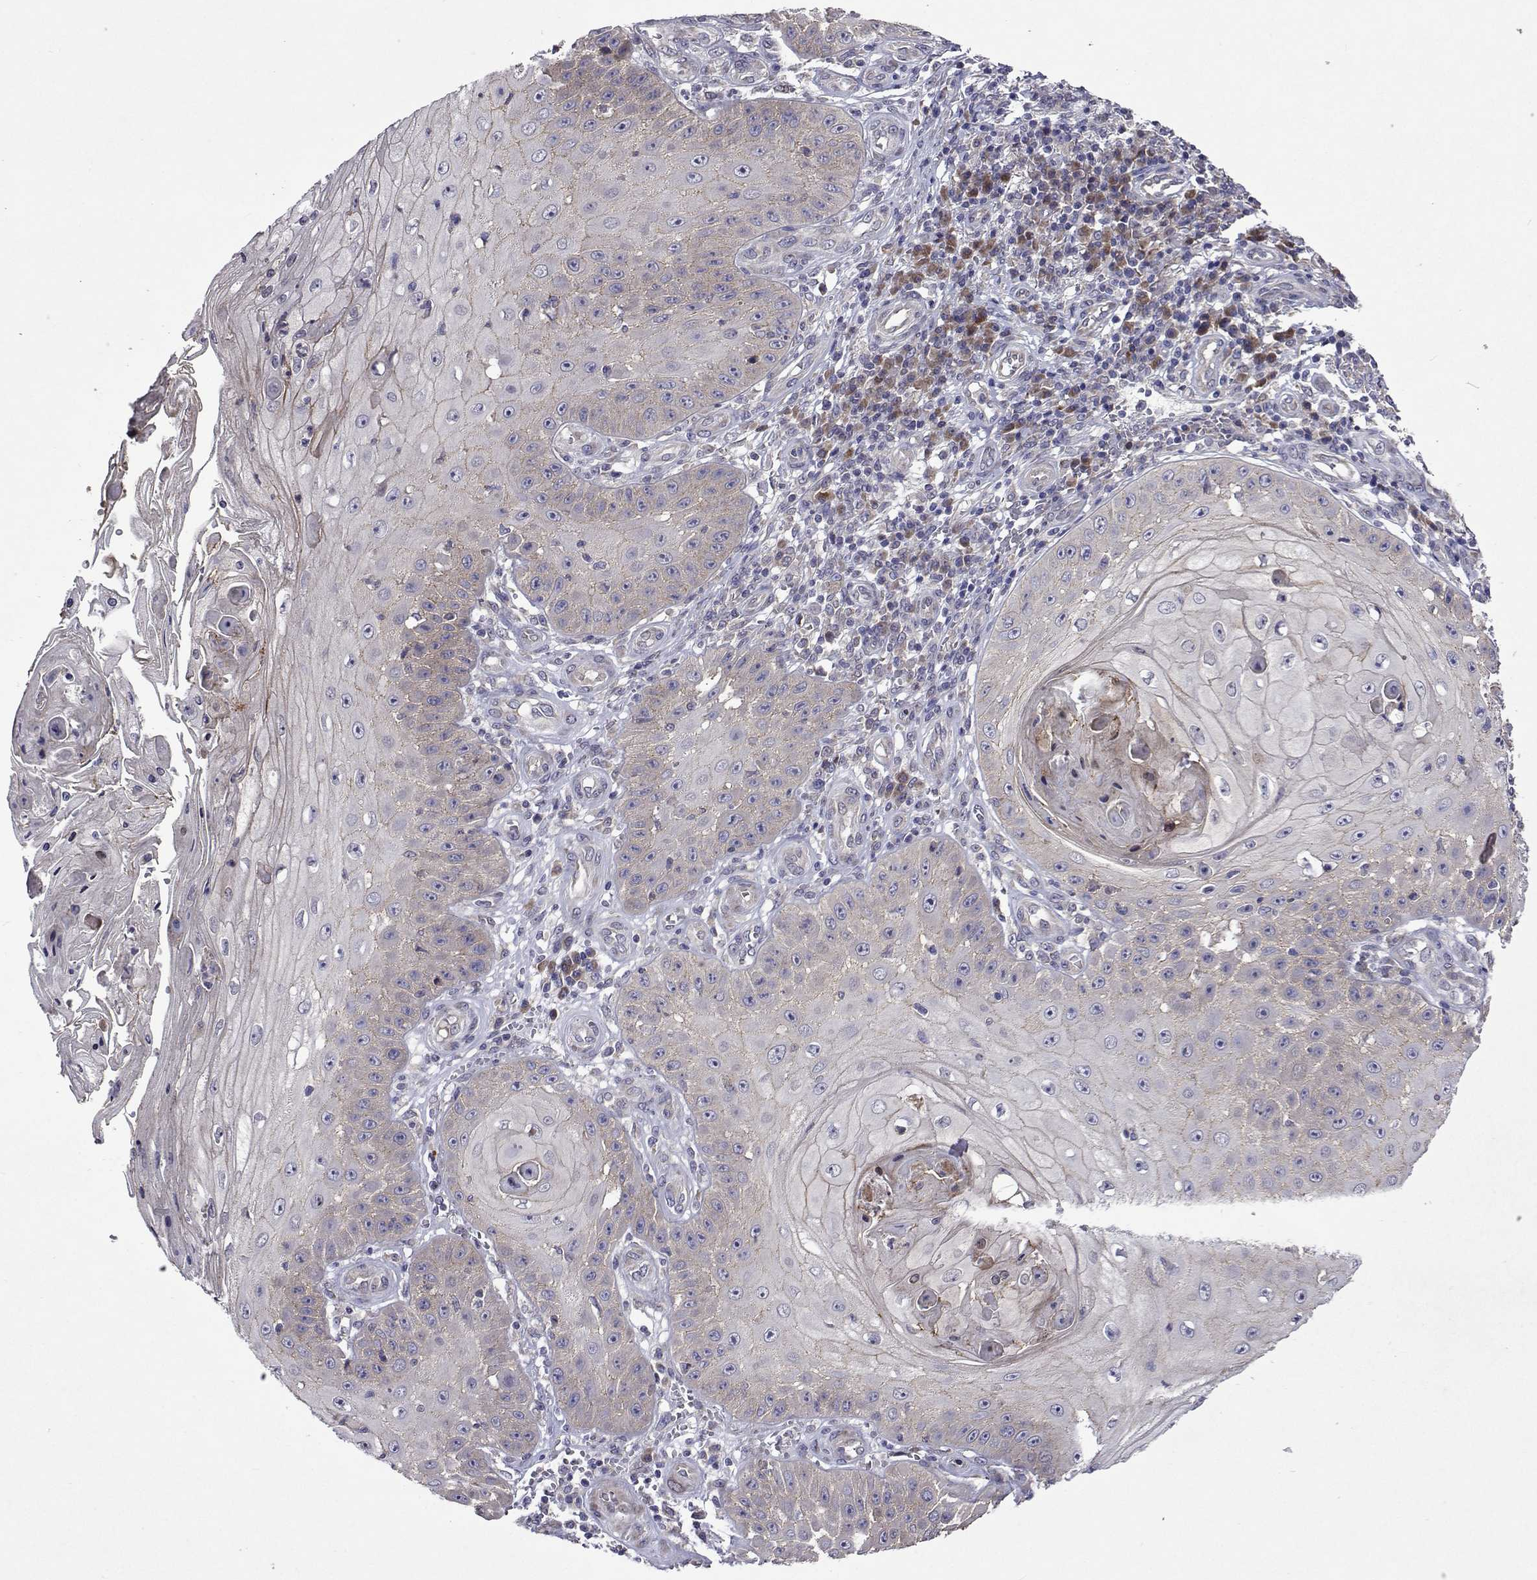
{"staining": {"intensity": "weak", "quantity": "25%-75%", "location": "cytoplasmic/membranous"}, "tissue": "skin cancer", "cell_type": "Tumor cells", "image_type": "cancer", "snomed": [{"axis": "morphology", "description": "Squamous cell carcinoma, NOS"}, {"axis": "topography", "description": "Skin"}], "caption": "Brown immunohistochemical staining in human skin cancer displays weak cytoplasmic/membranous staining in approximately 25%-75% of tumor cells.", "gene": "TARBP2", "patient": {"sex": "male", "age": 70}}